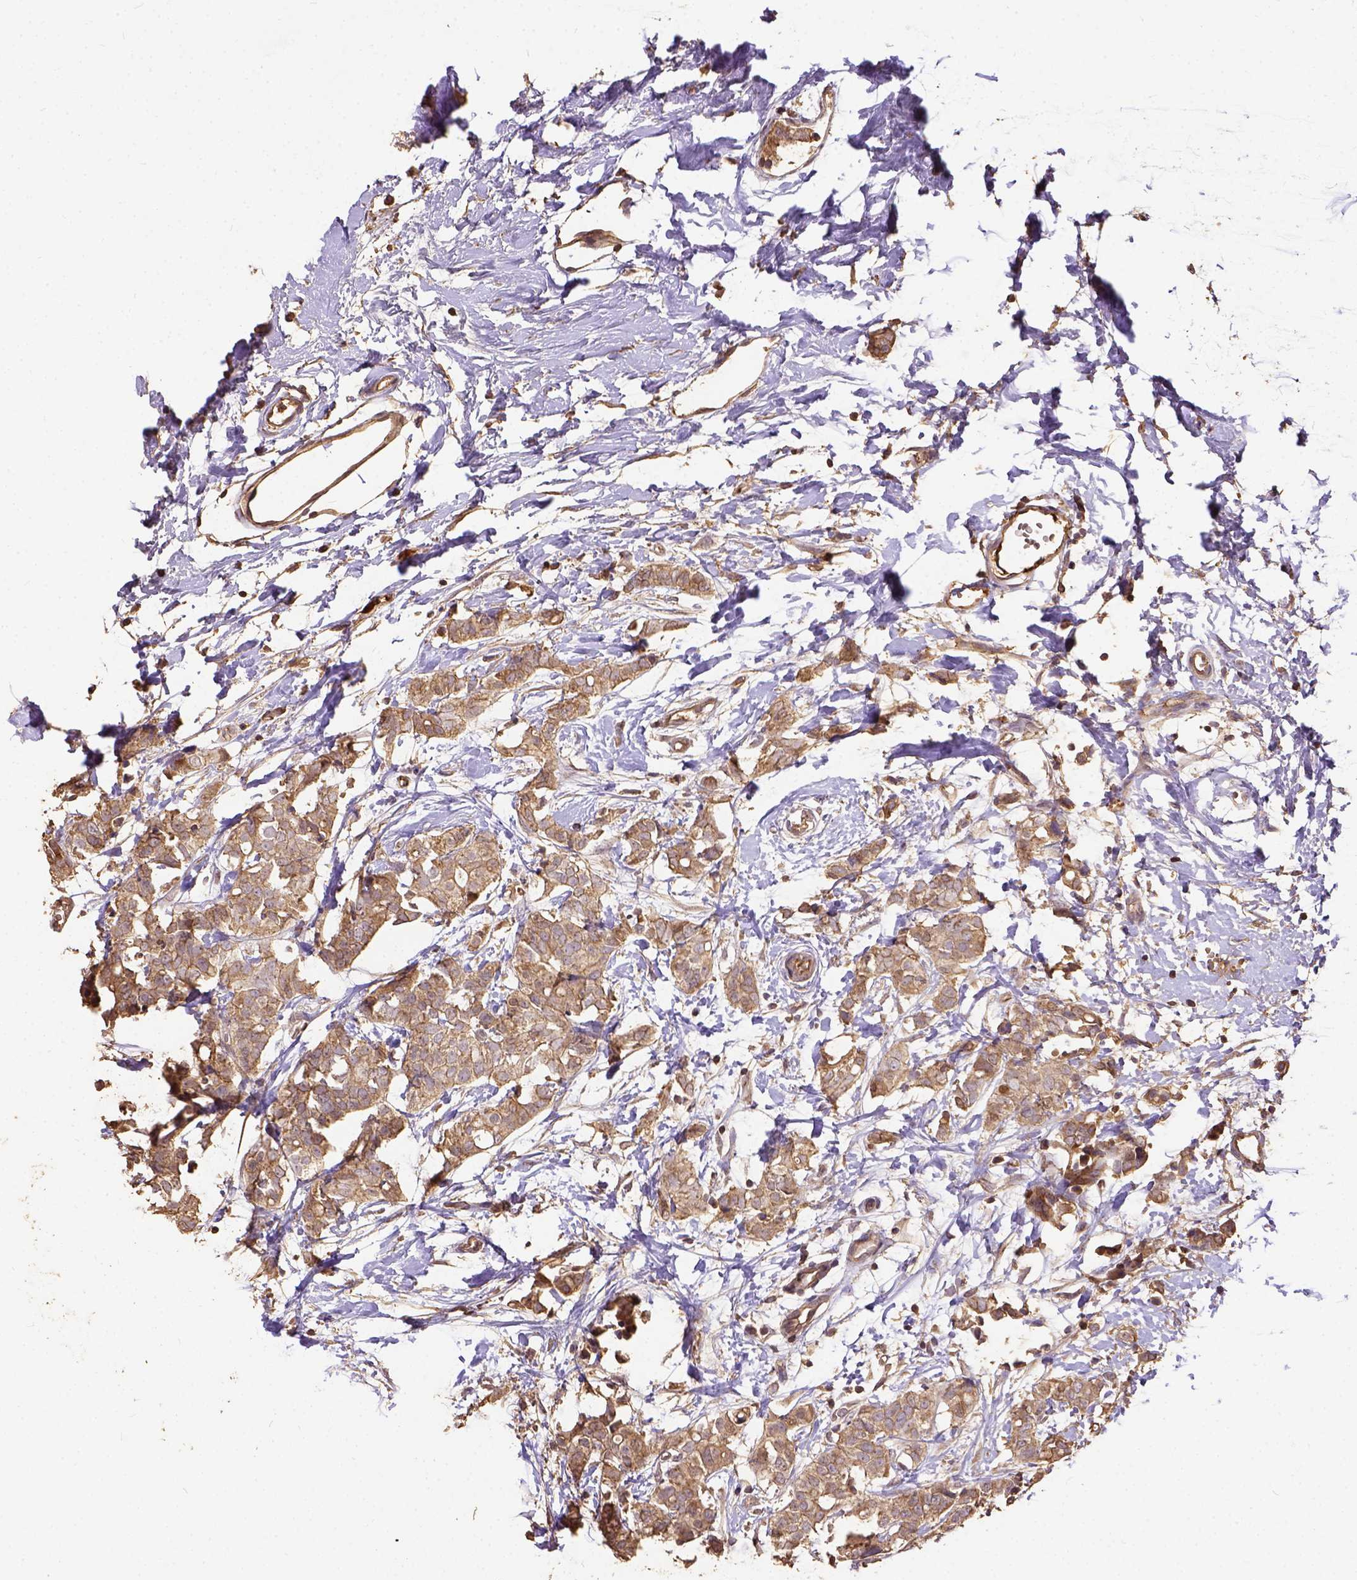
{"staining": {"intensity": "weak", "quantity": ">75%", "location": "cytoplasmic/membranous"}, "tissue": "breast cancer", "cell_type": "Tumor cells", "image_type": "cancer", "snomed": [{"axis": "morphology", "description": "Duct carcinoma"}, {"axis": "topography", "description": "Breast"}], "caption": "About >75% of tumor cells in human breast cancer demonstrate weak cytoplasmic/membranous protein expression as visualized by brown immunohistochemical staining.", "gene": "ATP1B3", "patient": {"sex": "female", "age": 40}}